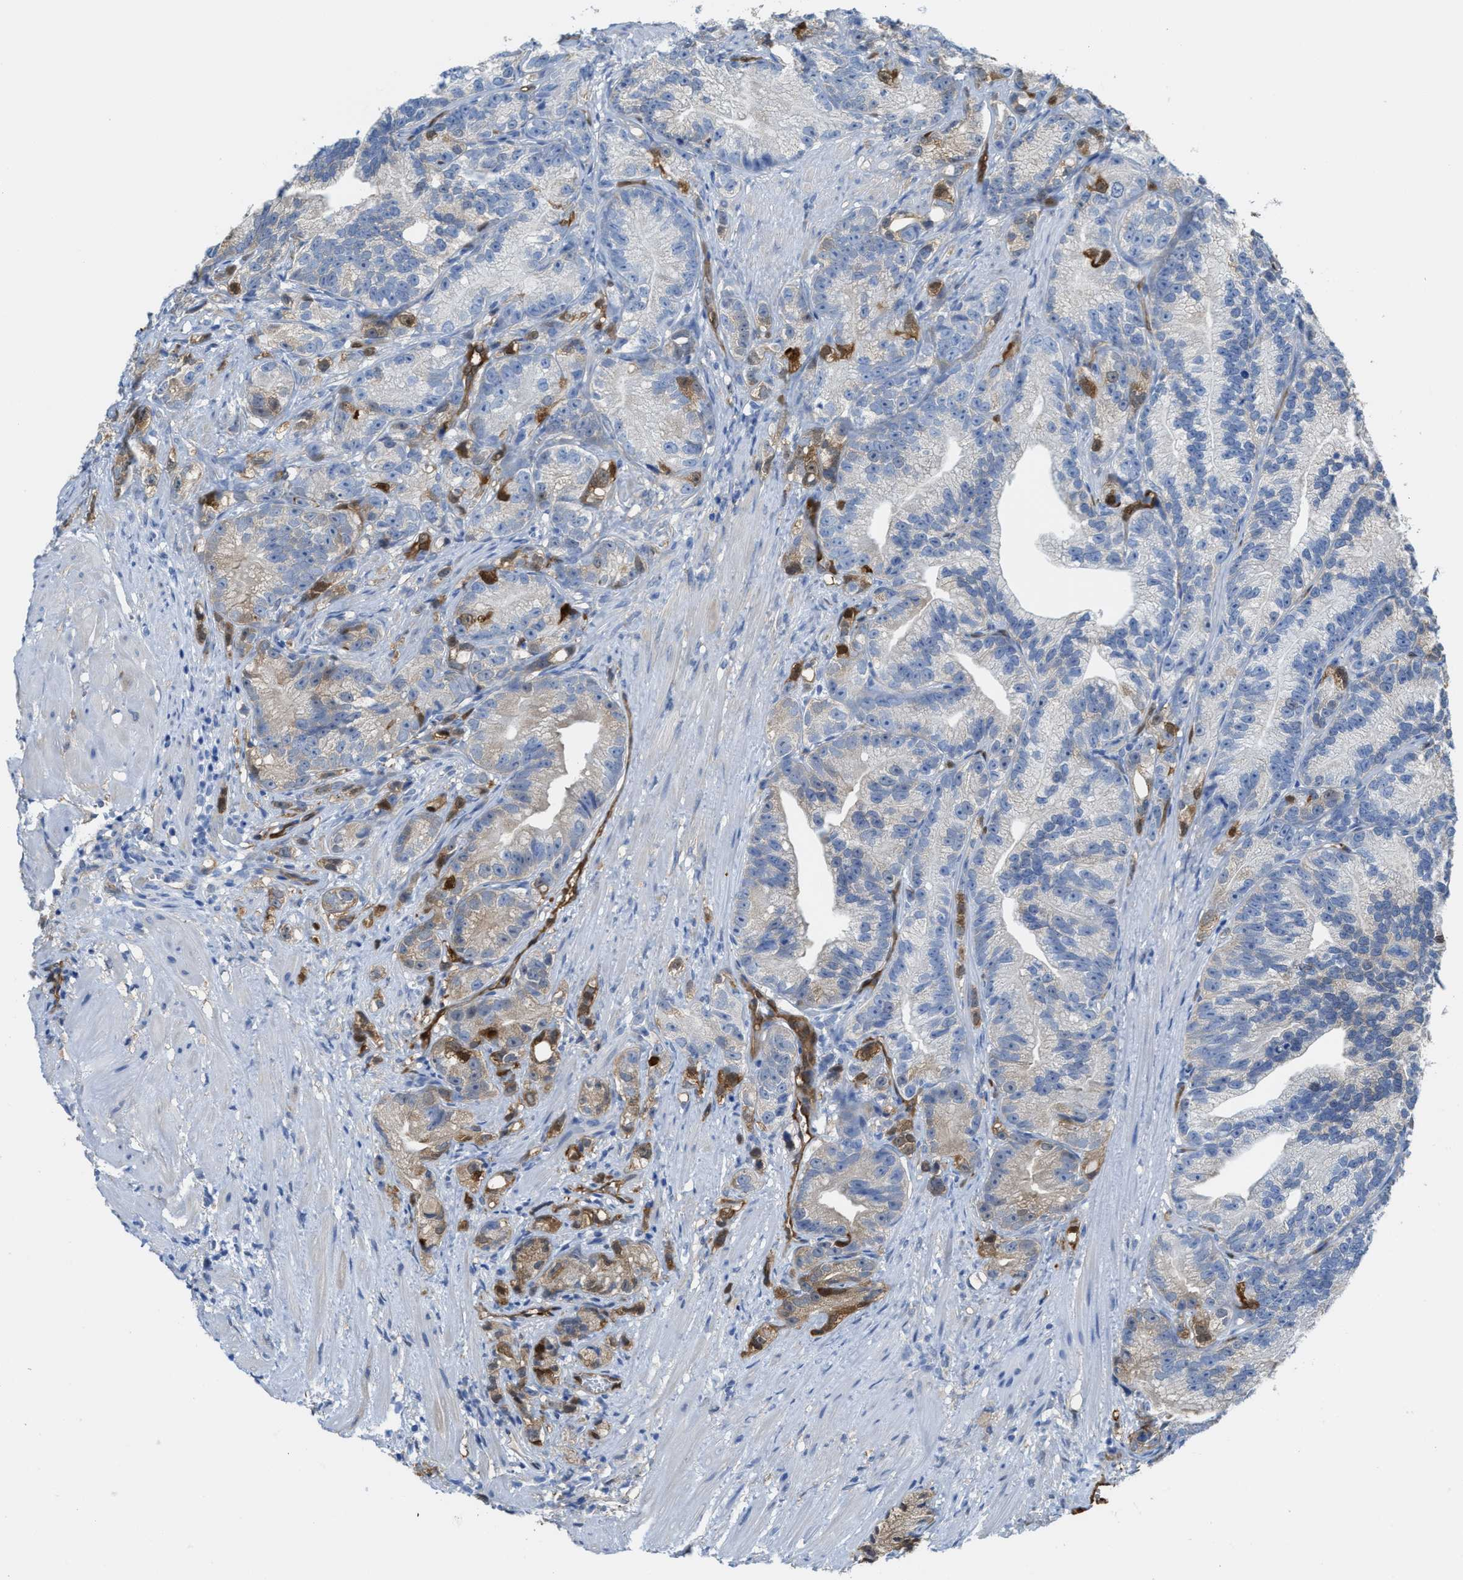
{"staining": {"intensity": "weak", "quantity": "<25%", "location": "cytoplasmic/membranous"}, "tissue": "prostate cancer", "cell_type": "Tumor cells", "image_type": "cancer", "snomed": [{"axis": "morphology", "description": "Adenocarcinoma, Low grade"}, {"axis": "topography", "description": "Prostate"}], "caption": "Human prostate cancer stained for a protein using immunohistochemistry (IHC) demonstrates no staining in tumor cells.", "gene": "ASS1", "patient": {"sex": "male", "age": 89}}